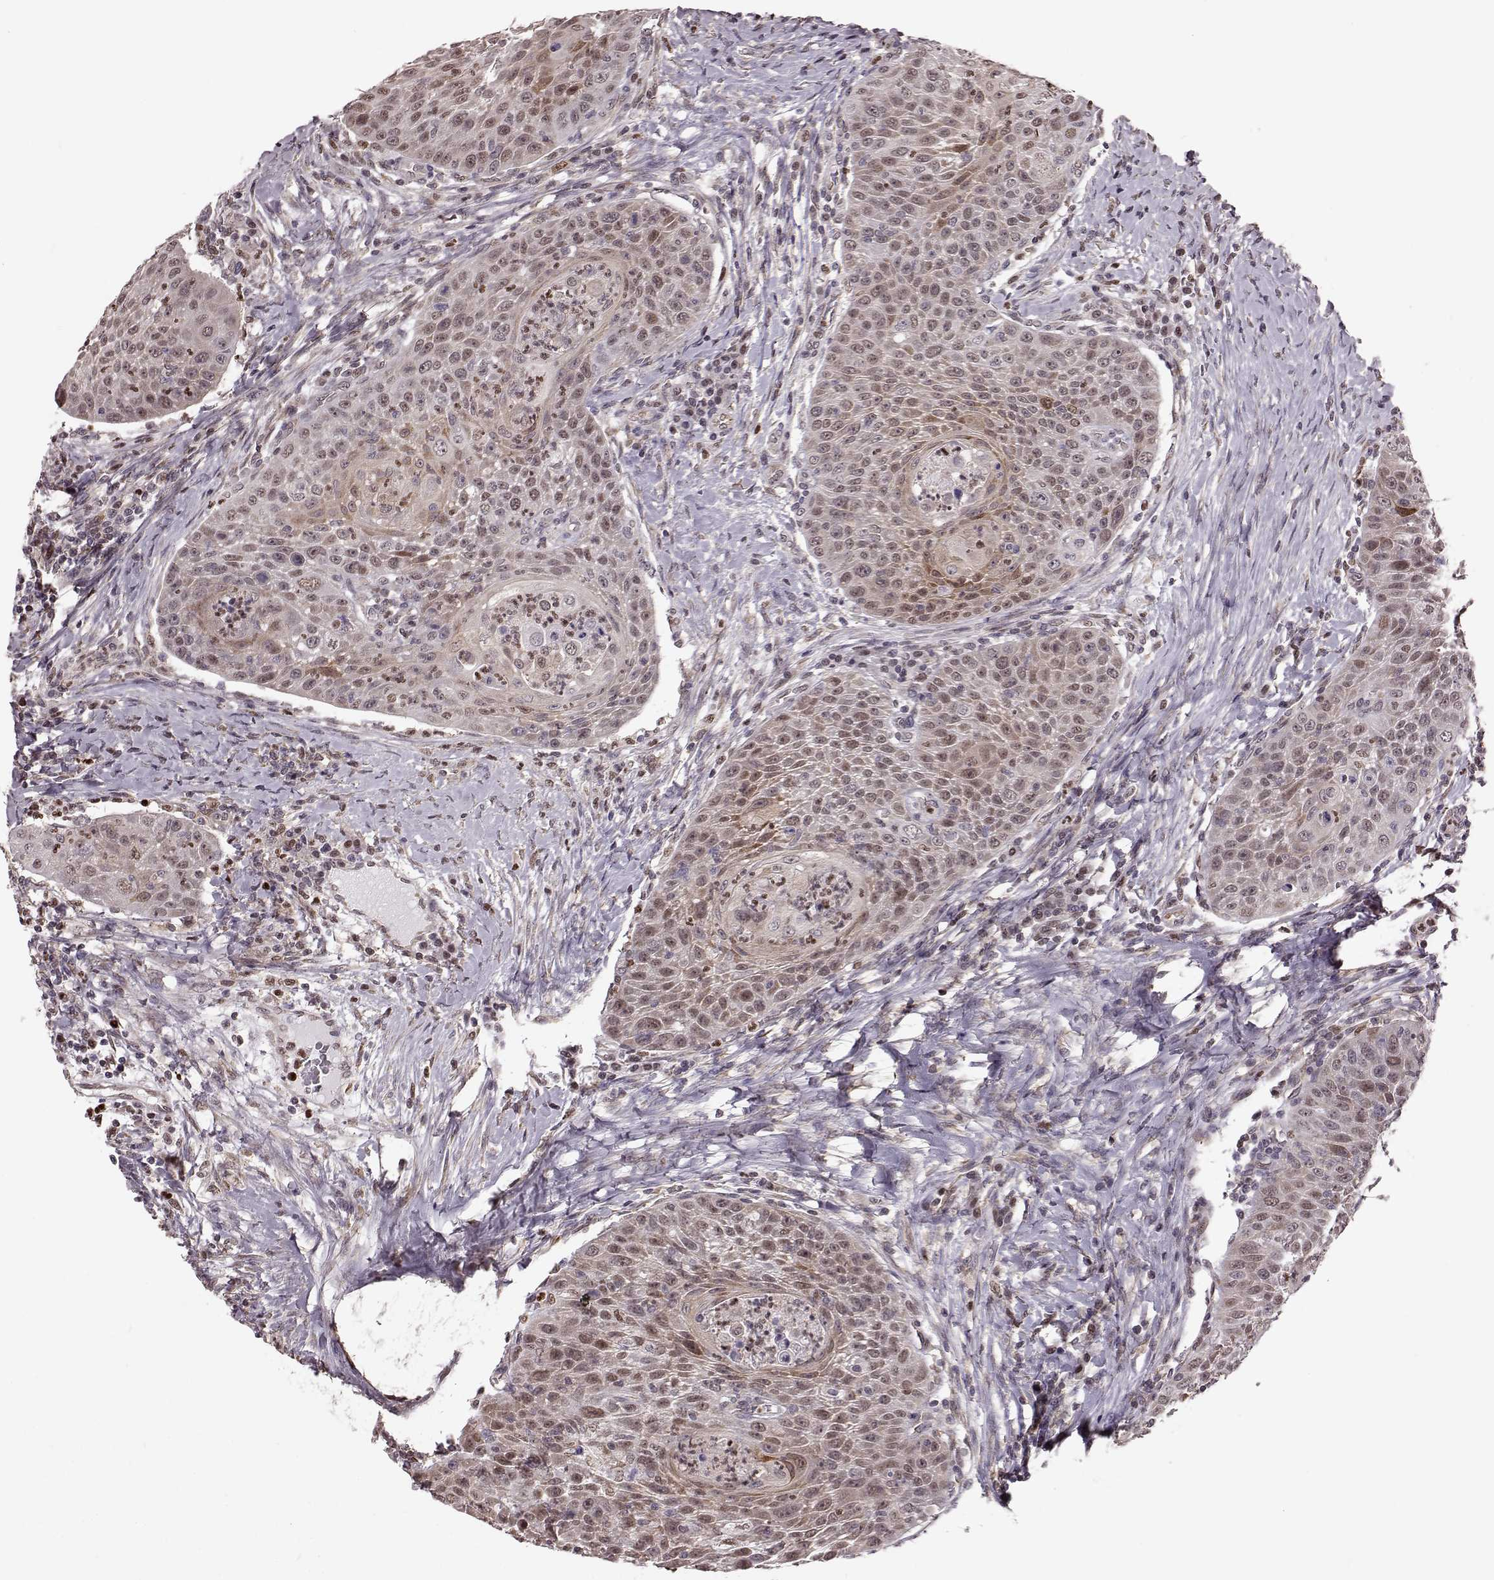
{"staining": {"intensity": "weak", "quantity": "25%-75%", "location": "cytoplasmic/membranous,nuclear"}, "tissue": "head and neck cancer", "cell_type": "Tumor cells", "image_type": "cancer", "snomed": [{"axis": "morphology", "description": "Squamous cell carcinoma, NOS"}, {"axis": "topography", "description": "Head-Neck"}], "caption": "Weak cytoplasmic/membranous and nuclear positivity for a protein is identified in about 25%-75% of tumor cells of head and neck squamous cell carcinoma using IHC.", "gene": "KLF6", "patient": {"sex": "male", "age": 69}}